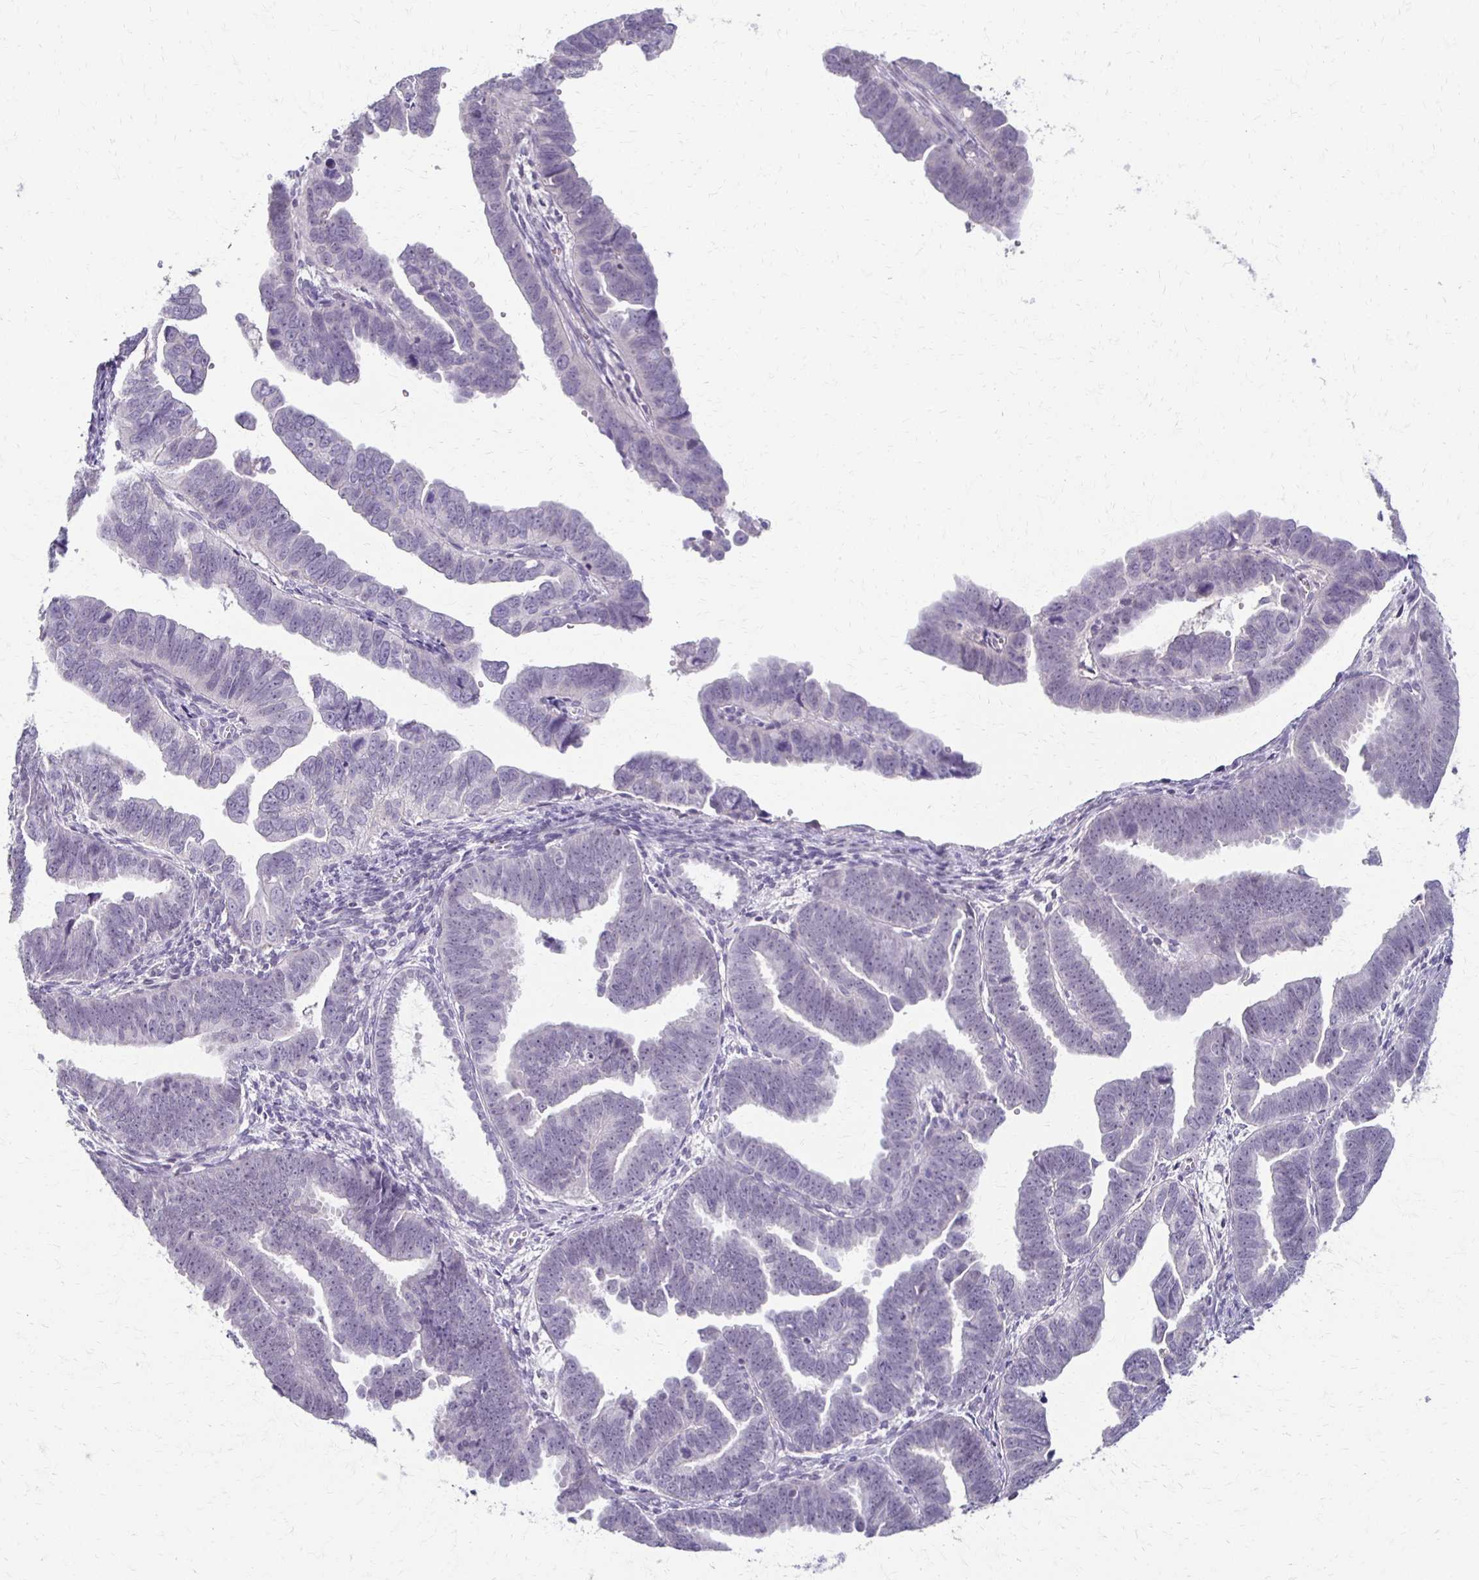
{"staining": {"intensity": "negative", "quantity": "none", "location": "none"}, "tissue": "endometrial cancer", "cell_type": "Tumor cells", "image_type": "cancer", "snomed": [{"axis": "morphology", "description": "Adenocarcinoma, NOS"}, {"axis": "topography", "description": "Endometrium"}], "caption": "IHC of endometrial cancer demonstrates no expression in tumor cells.", "gene": "FOXO4", "patient": {"sex": "female", "age": 75}}